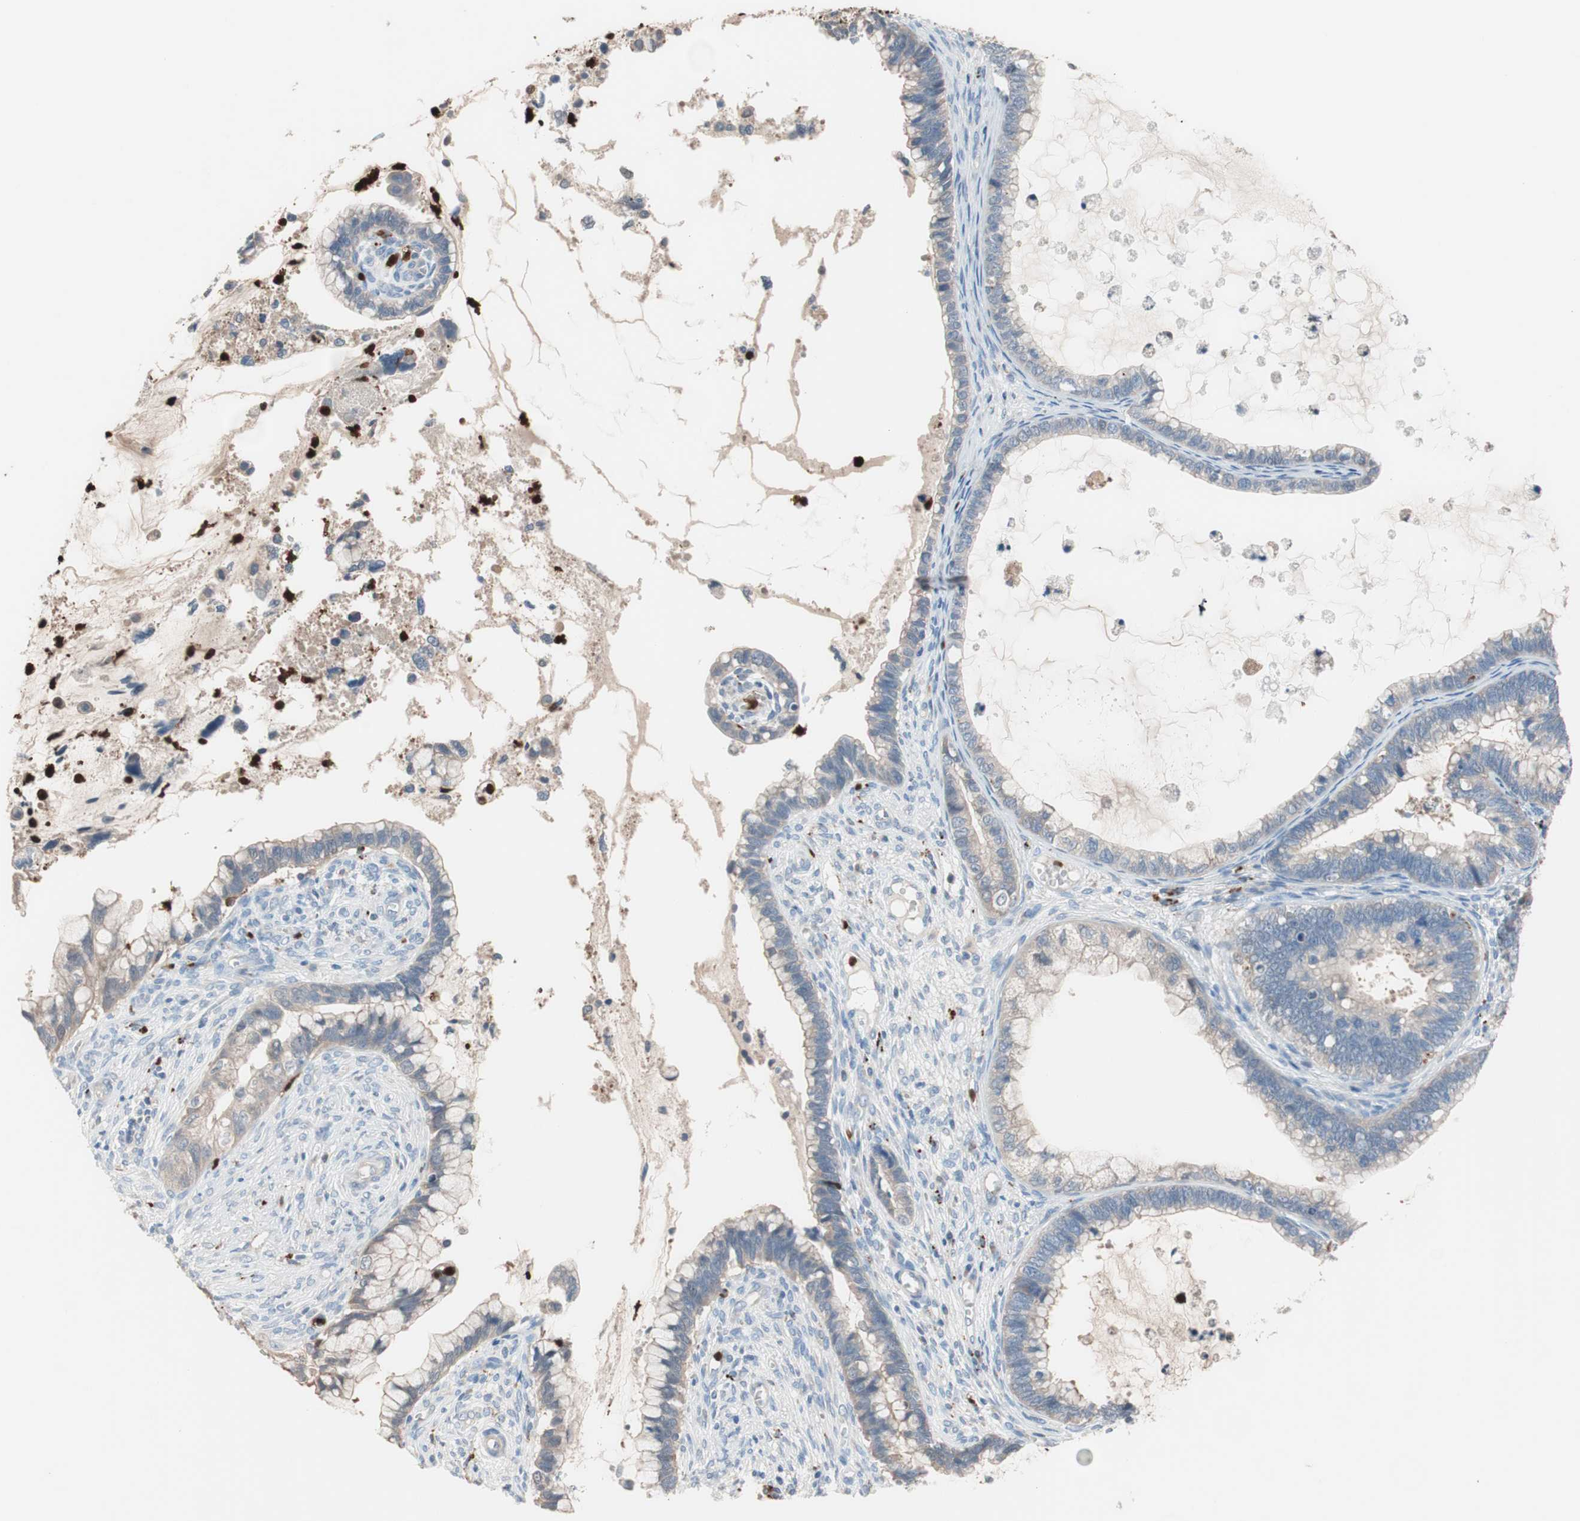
{"staining": {"intensity": "weak", "quantity": "<25%", "location": "cytoplasmic/membranous"}, "tissue": "cervical cancer", "cell_type": "Tumor cells", "image_type": "cancer", "snomed": [{"axis": "morphology", "description": "Adenocarcinoma, NOS"}, {"axis": "topography", "description": "Cervix"}], "caption": "IHC of cervical cancer (adenocarcinoma) displays no staining in tumor cells. Brightfield microscopy of IHC stained with DAB (brown) and hematoxylin (blue), captured at high magnification.", "gene": "CLEC4D", "patient": {"sex": "female", "age": 44}}